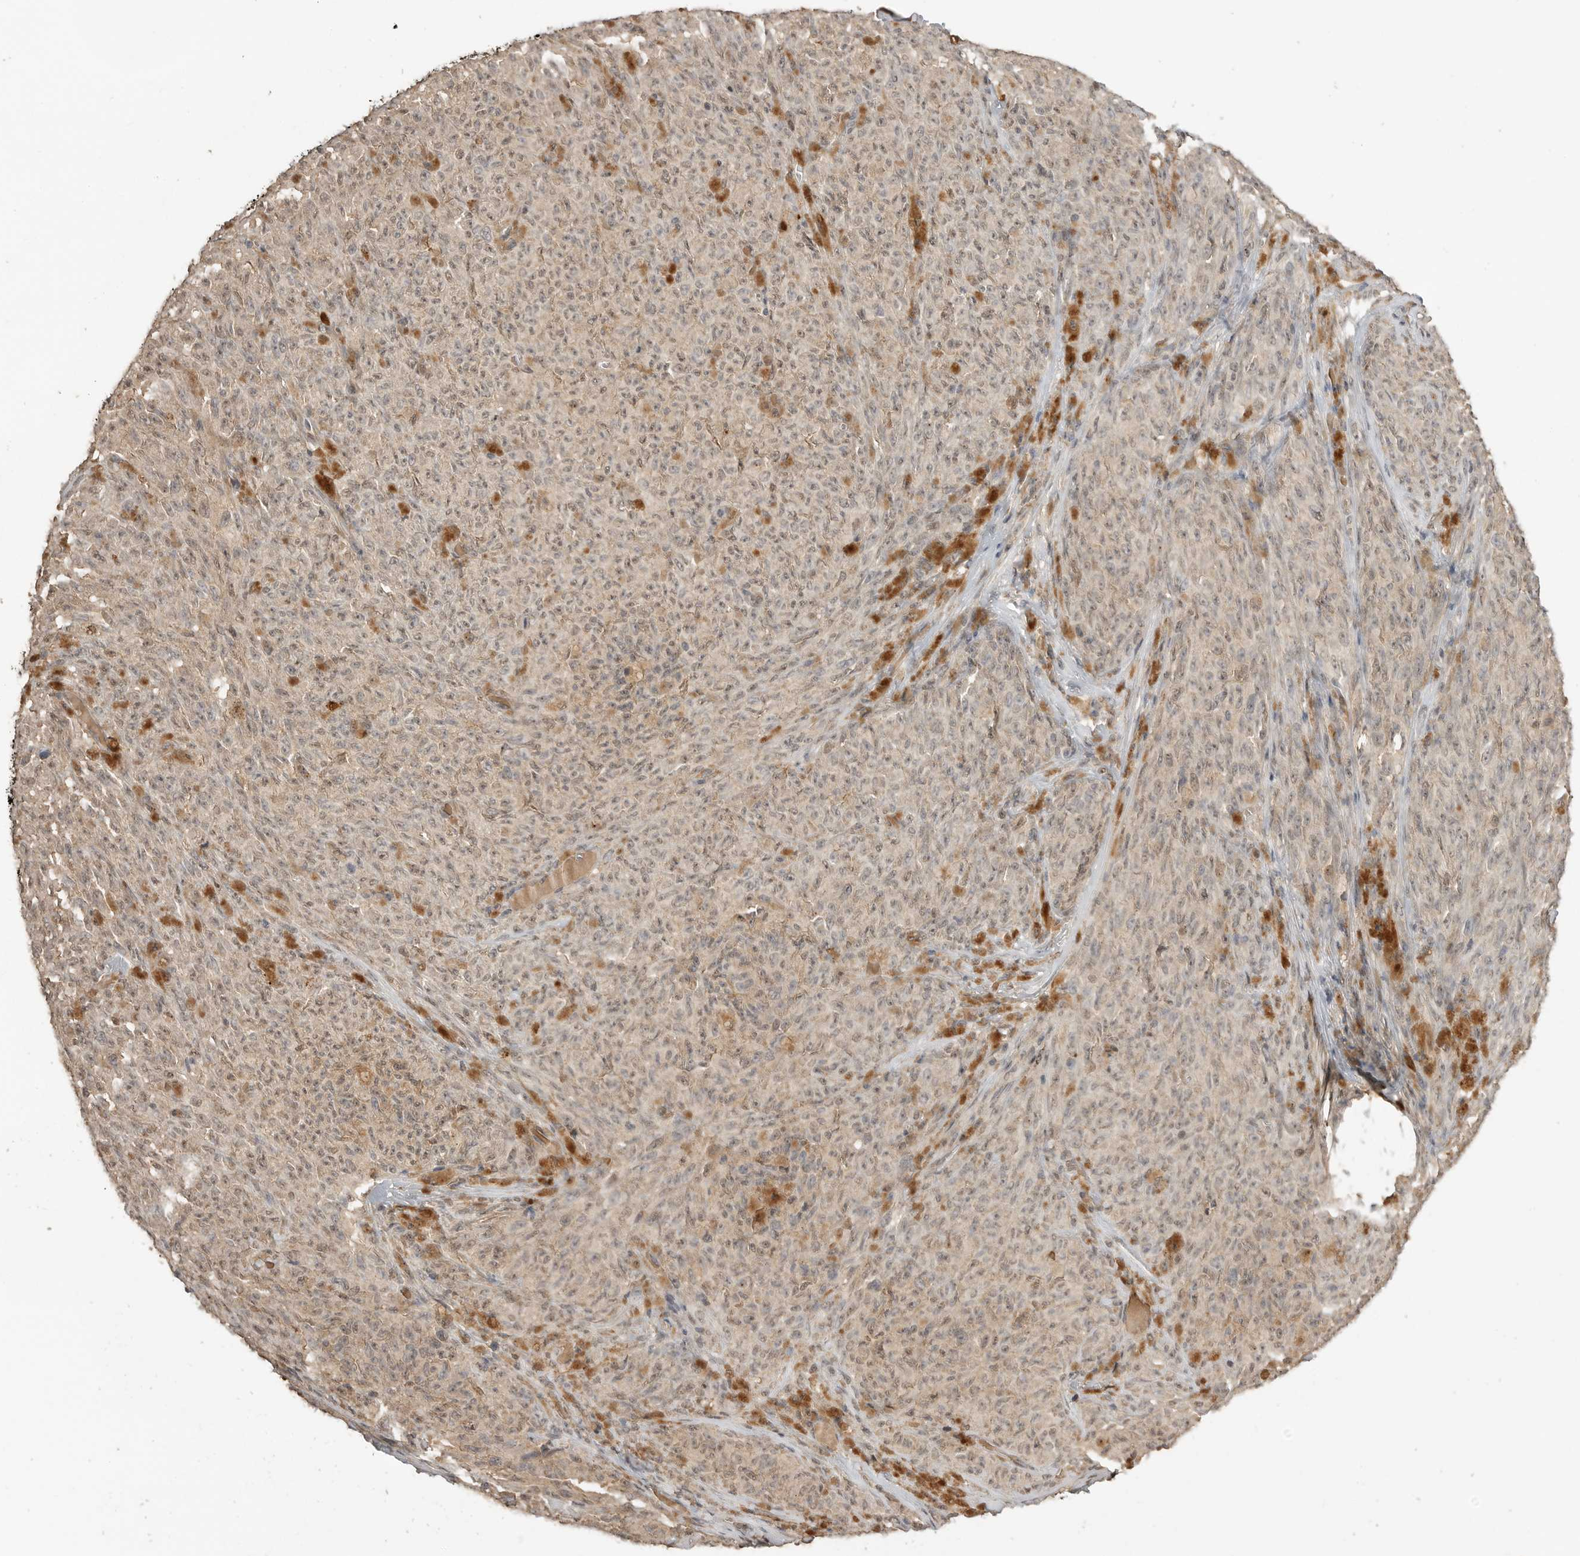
{"staining": {"intensity": "weak", "quantity": ">75%", "location": "cytoplasmic/membranous,nuclear"}, "tissue": "melanoma", "cell_type": "Tumor cells", "image_type": "cancer", "snomed": [{"axis": "morphology", "description": "Malignant melanoma, NOS"}, {"axis": "topography", "description": "Skin"}], "caption": "The micrograph demonstrates staining of melanoma, revealing weak cytoplasmic/membranous and nuclear protein staining (brown color) within tumor cells. The protein is stained brown, and the nuclei are stained in blue (DAB (3,3'-diaminobenzidine) IHC with brightfield microscopy, high magnification).", "gene": "ASPSCR1", "patient": {"sex": "female", "age": 82}}